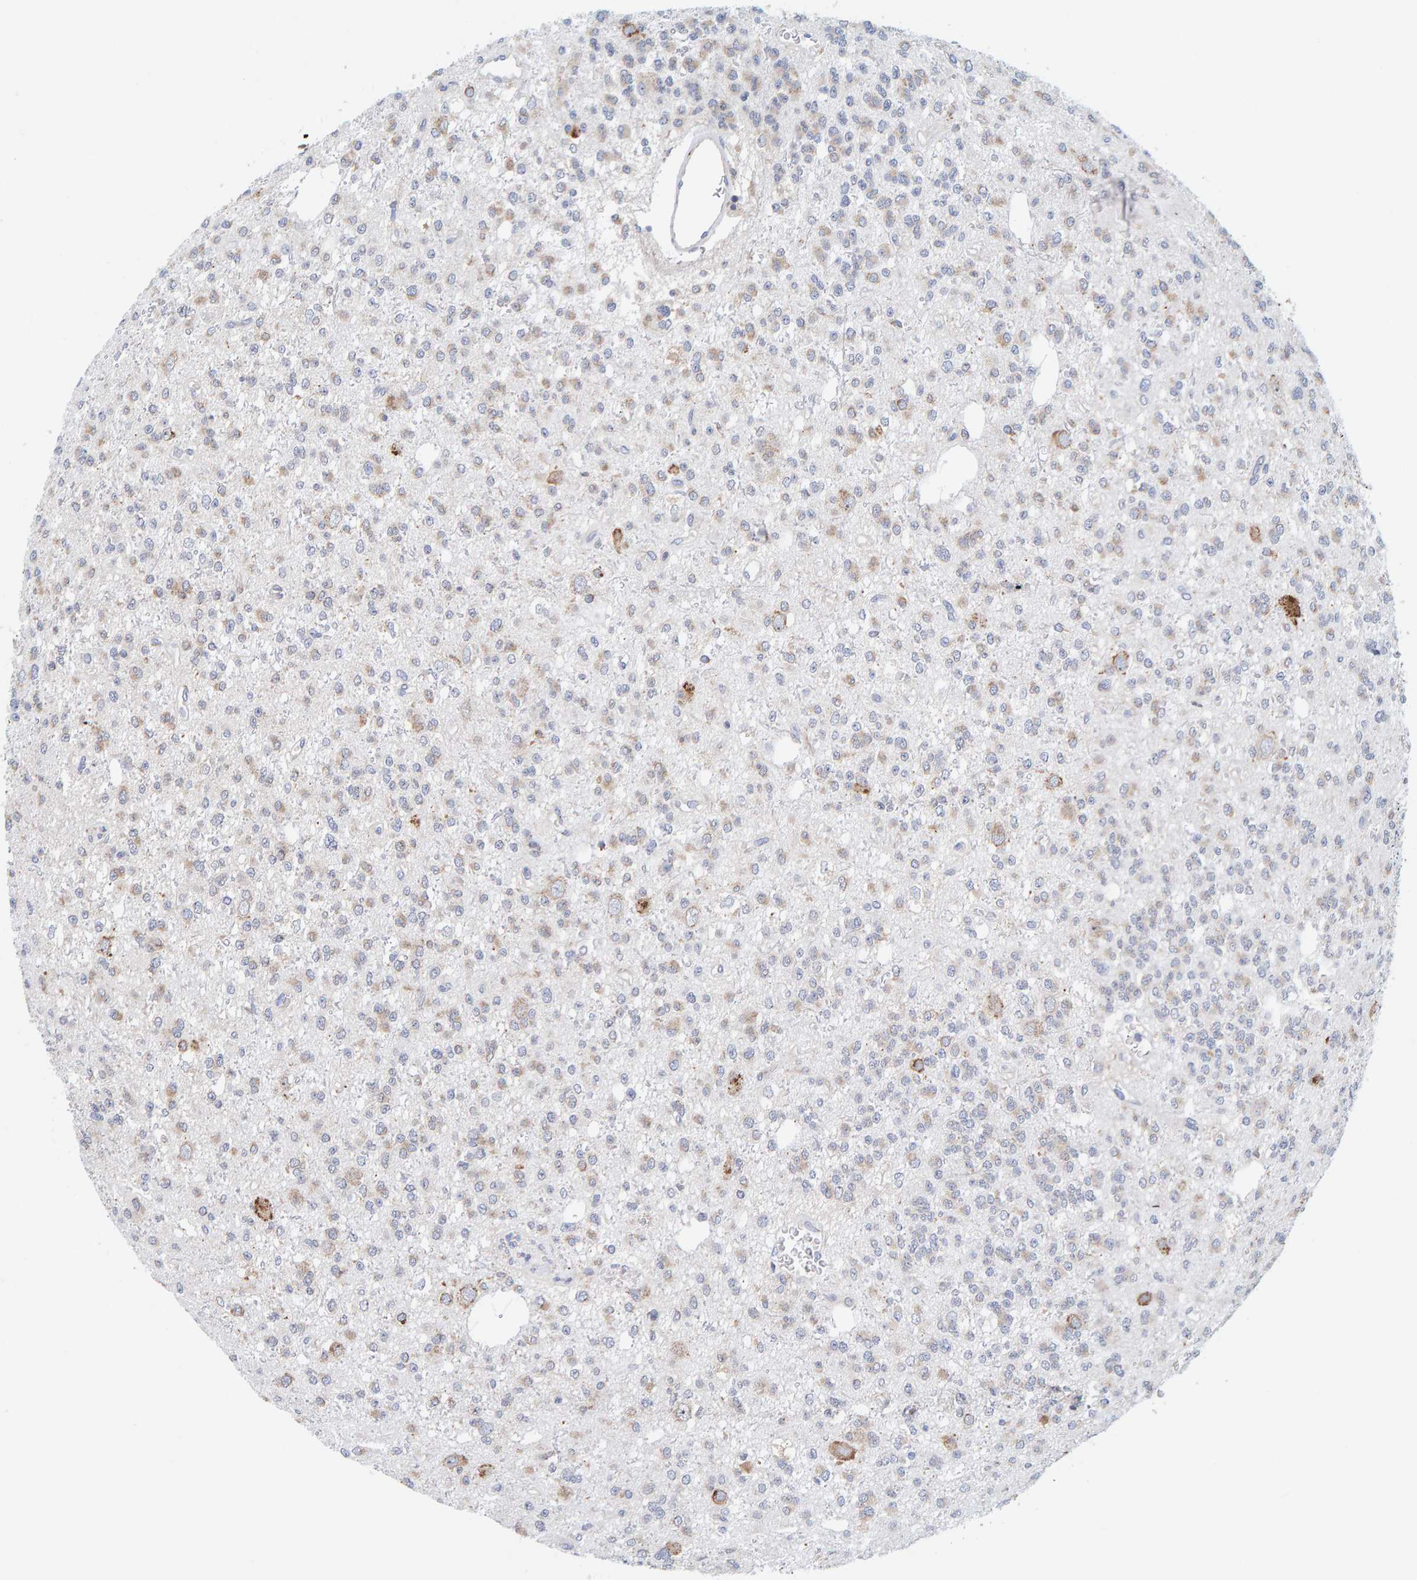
{"staining": {"intensity": "weak", "quantity": "25%-75%", "location": "cytoplasmic/membranous"}, "tissue": "glioma", "cell_type": "Tumor cells", "image_type": "cancer", "snomed": [{"axis": "morphology", "description": "Glioma, malignant, Low grade"}, {"axis": "topography", "description": "Brain"}], "caption": "Immunohistochemical staining of glioma exhibits weak cytoplasmic/membranous protein expression in approximately 25%-75% of tumor cells.", "gene": "SGPL1", "patient": {"sex": "male", "age": 38}}